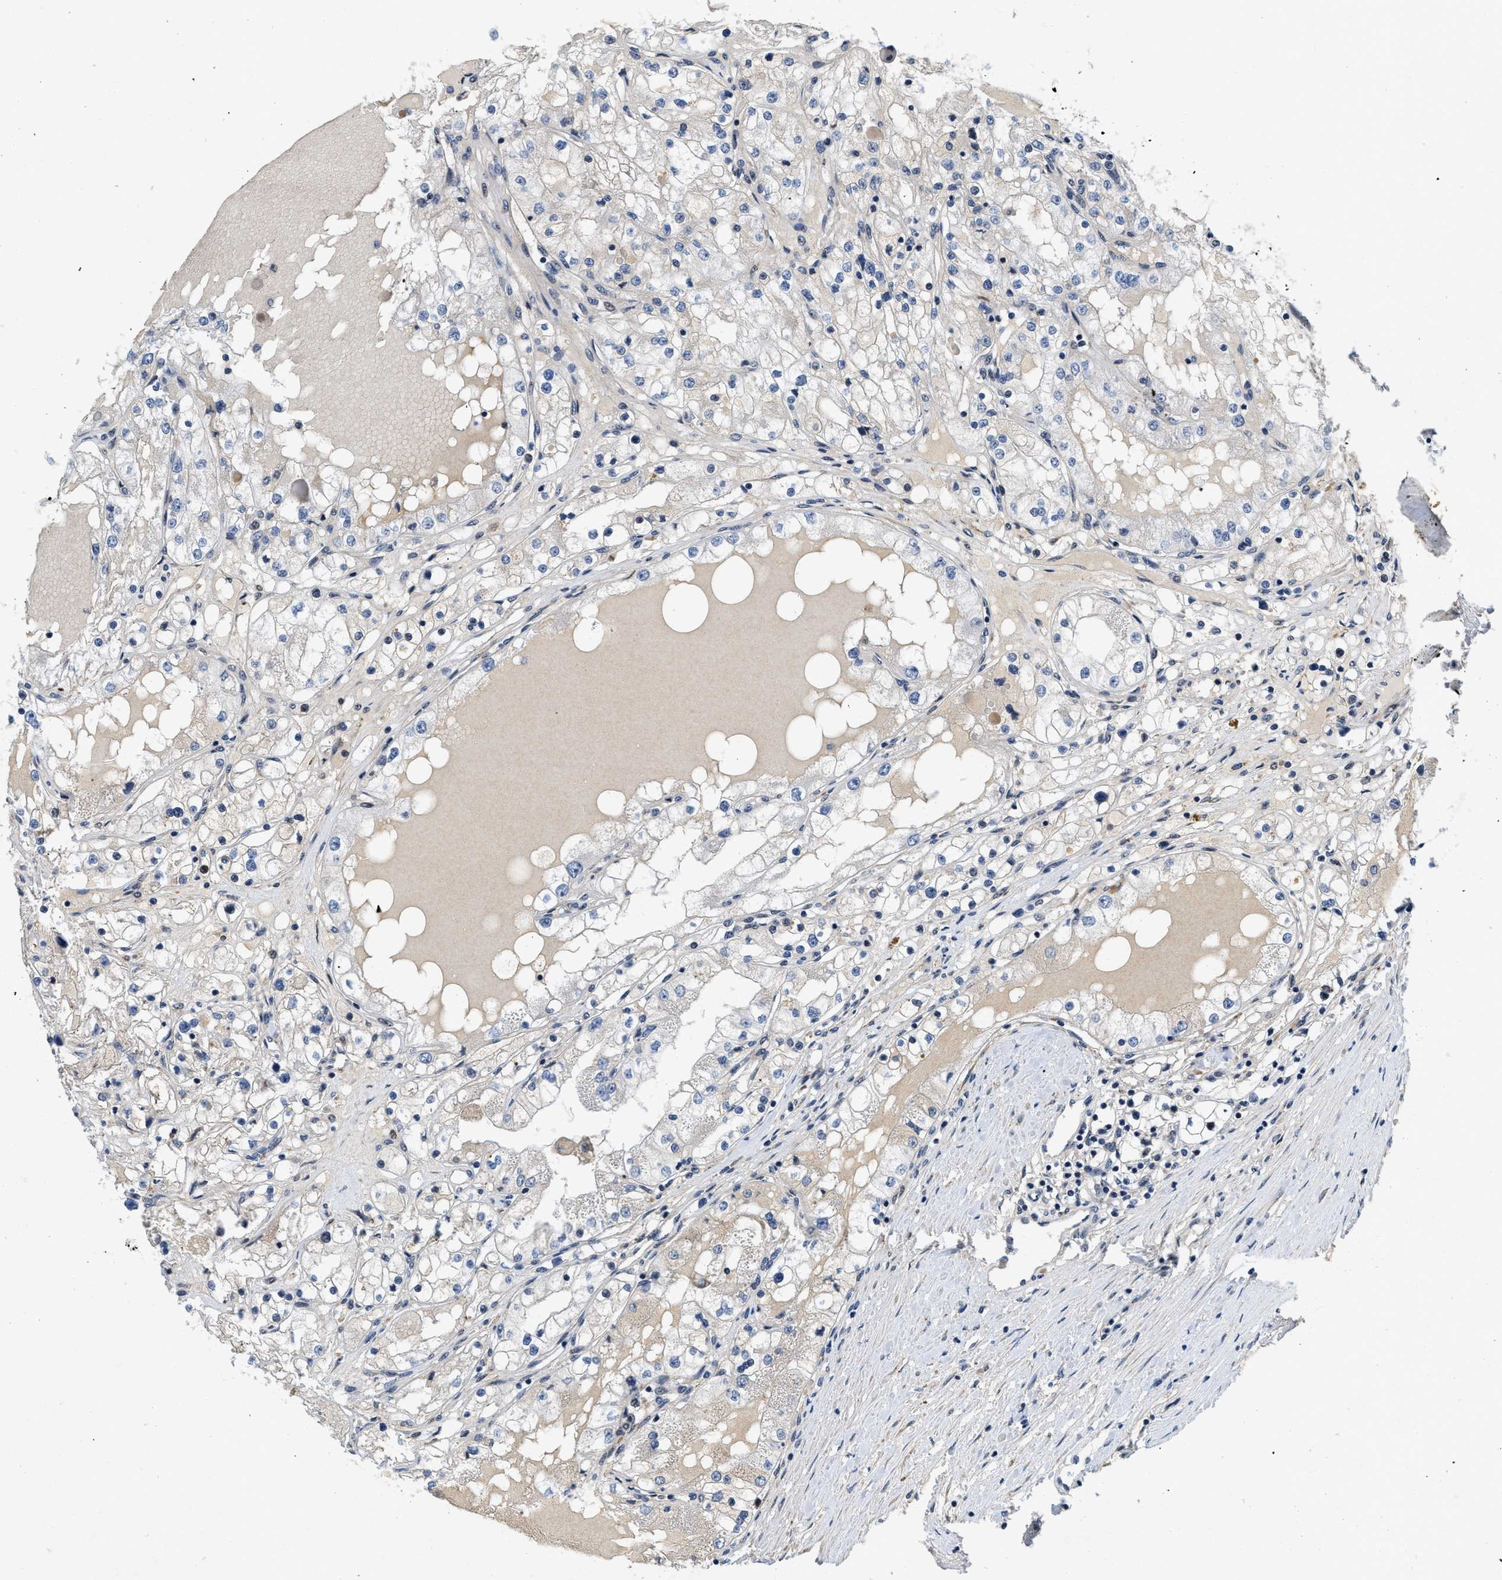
{"staining": {"intensity": "weak", "quantity": "<25%", "location": "cytoplasmic/membranous"}, "tissue": "renal cancer", "cell_type": "Tumor cells", "image_type": "cancer", "snomed": [{"axis": "morphology", "description": "Adenocarcinoma, NOS"}, {"axis": "topography", "description": "Kidney"}], "caption": "Renal cancer (adenocarcinoma) was stained to show a protein in brown. There is no significant staining in tumor cells.", "gene": "VIP", "patient": {"sex": "male", "age": 68}}